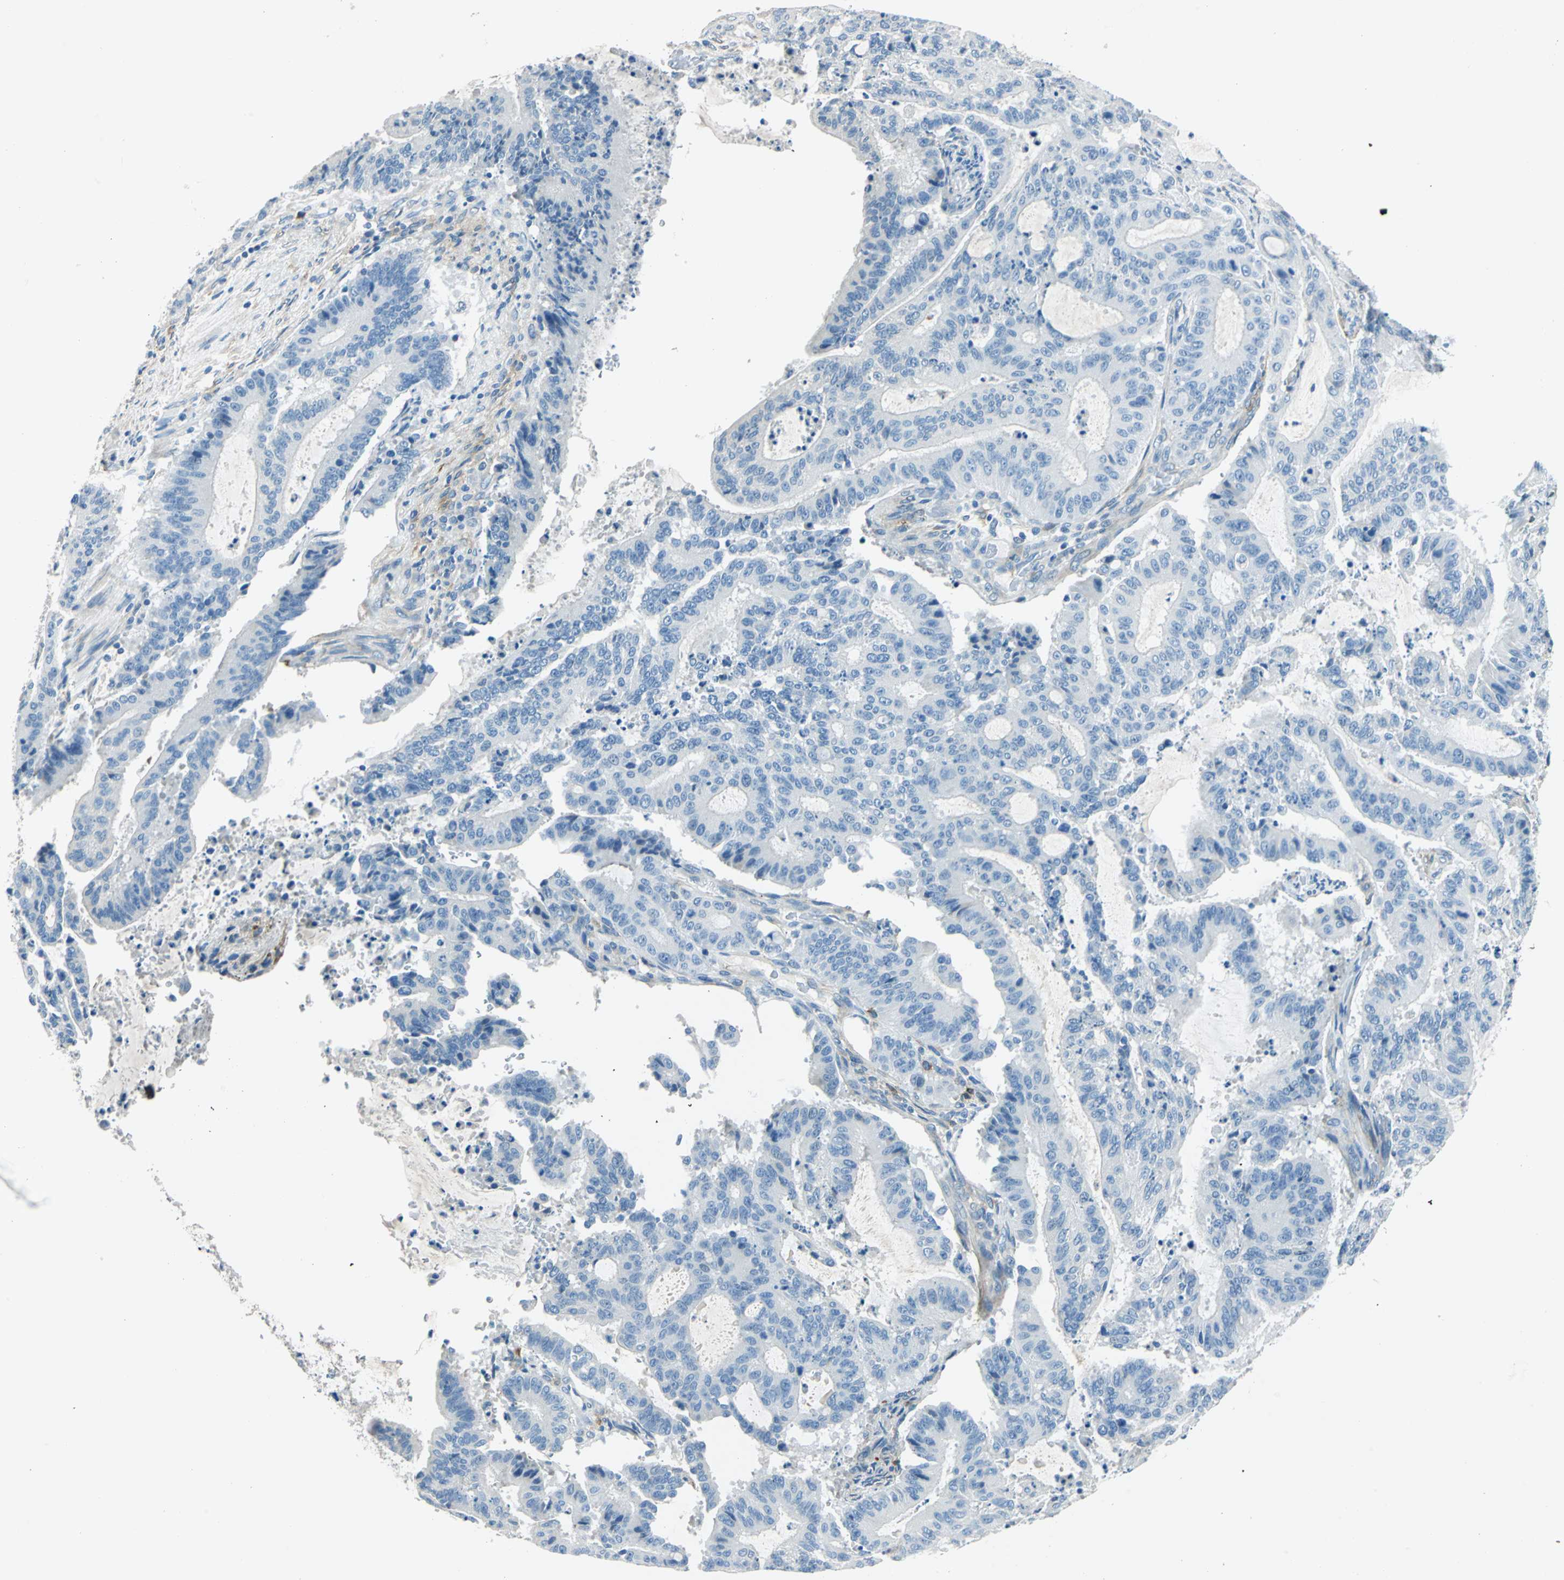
{"staining": {"intensity": "negative", "quantity": "none", "location": "none"}, "tissue": "liver cancer", "cell_type": "Tumor cells", "image_type": "cancer", "snomed": [{"axis": "morphology", "description": "Cholangiocarcinoma"}, {"axis": "topography", "description": "Liver"}], "caption": "Human cholangiocarcinoma (liver) stained for a protein using immunohistochemistry (IHC) shows no staining in tumor cells.", "gene": "AKAP12", "patient": {"sex": "female", "age": 73}}